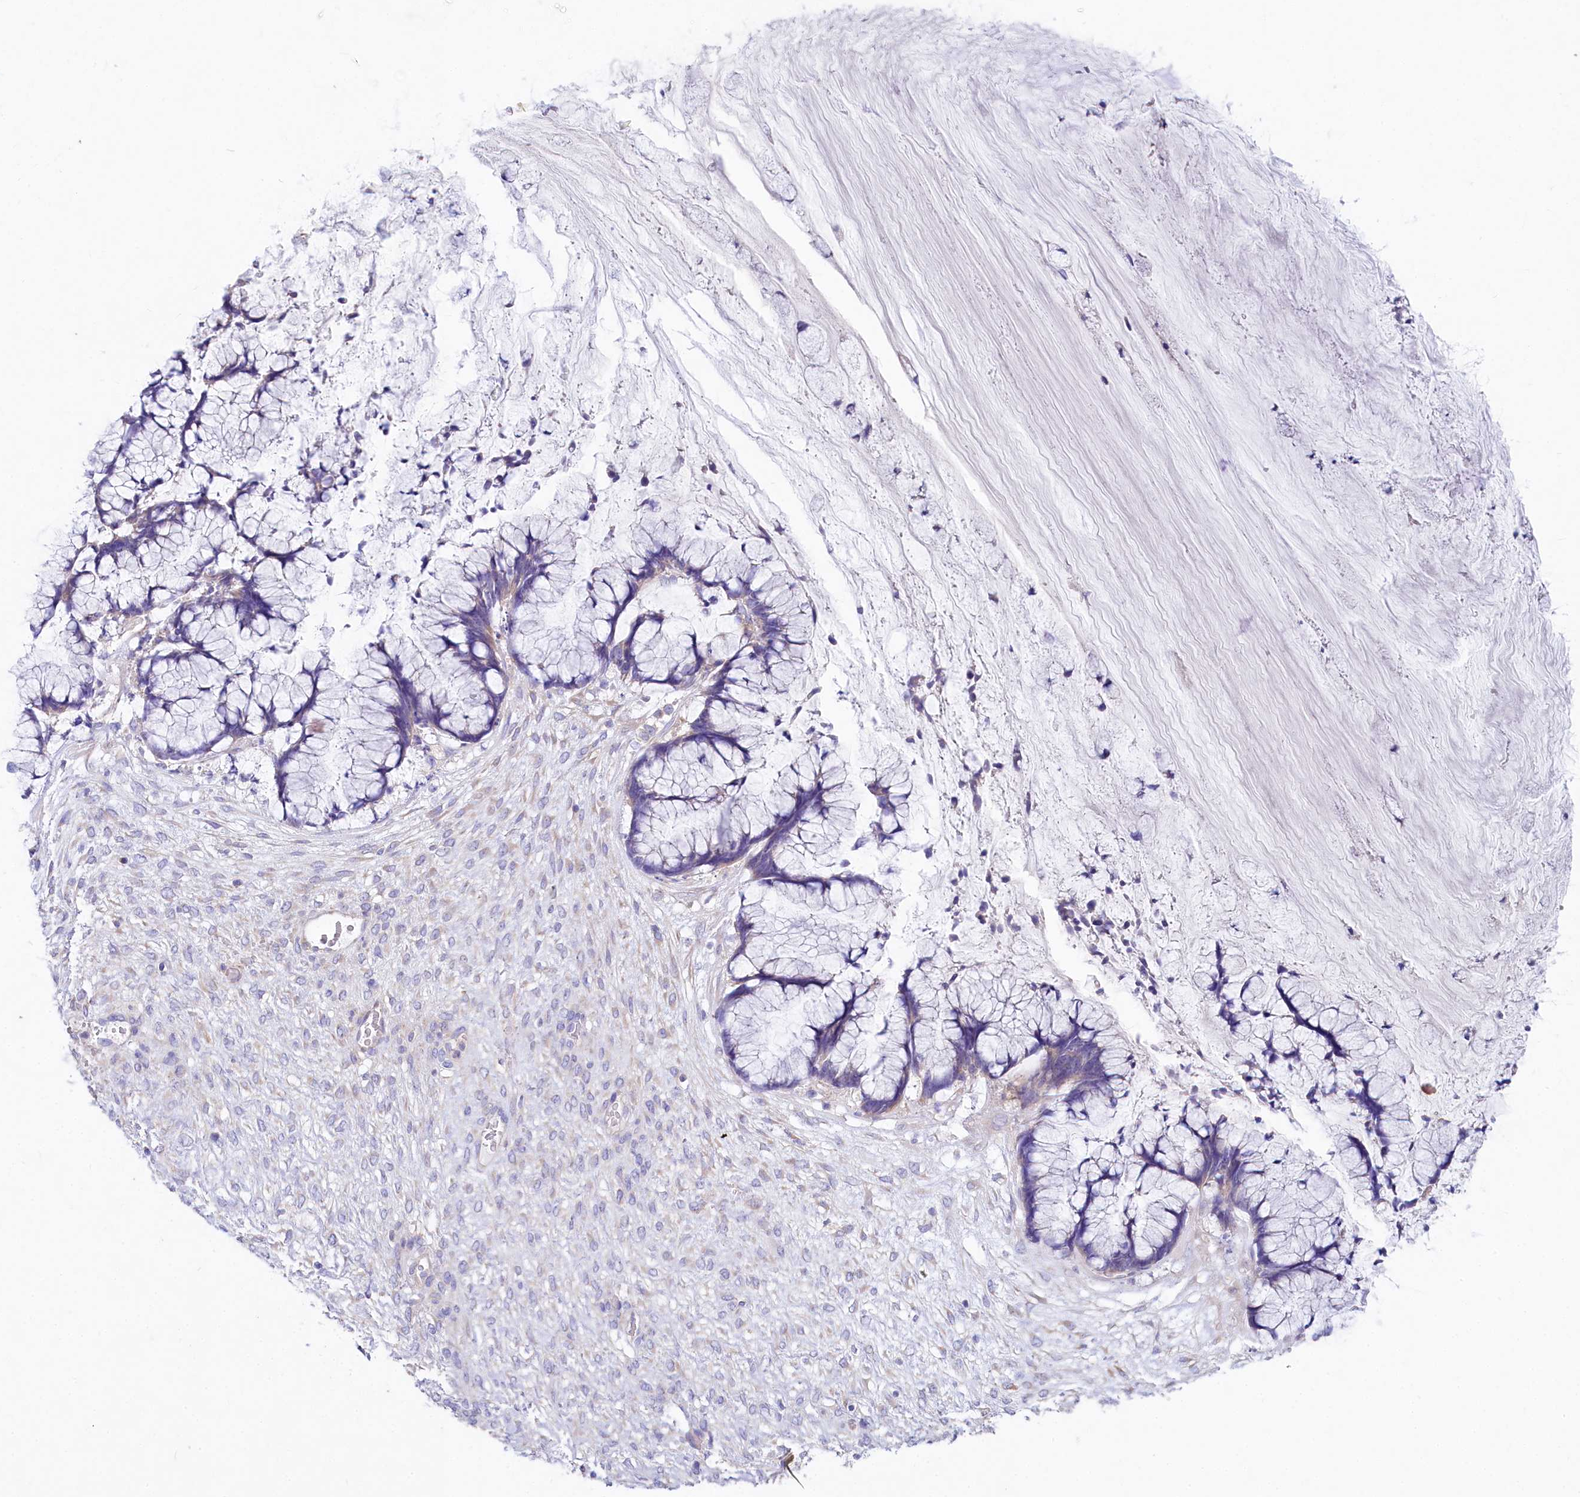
{"staining": {"intensity": "negative", "quantity": "none", "location": "none"}, "tissue": "ovarian cancer", "cell_type": "Tumor cells", "image_type": "cancer", "snomed": [{"axis": "morphology", "description": "Cystadenocarcinoma, mucinous, NOS"}, {"axis": "topography", "description": "Ovary"}], "caption": "The micrograph displays no staining of tumor cells in ovarian mucinous cystadenocarcinoma.", "gene": "VPS26B", "patient": {"sex": "female", "age": 42}}